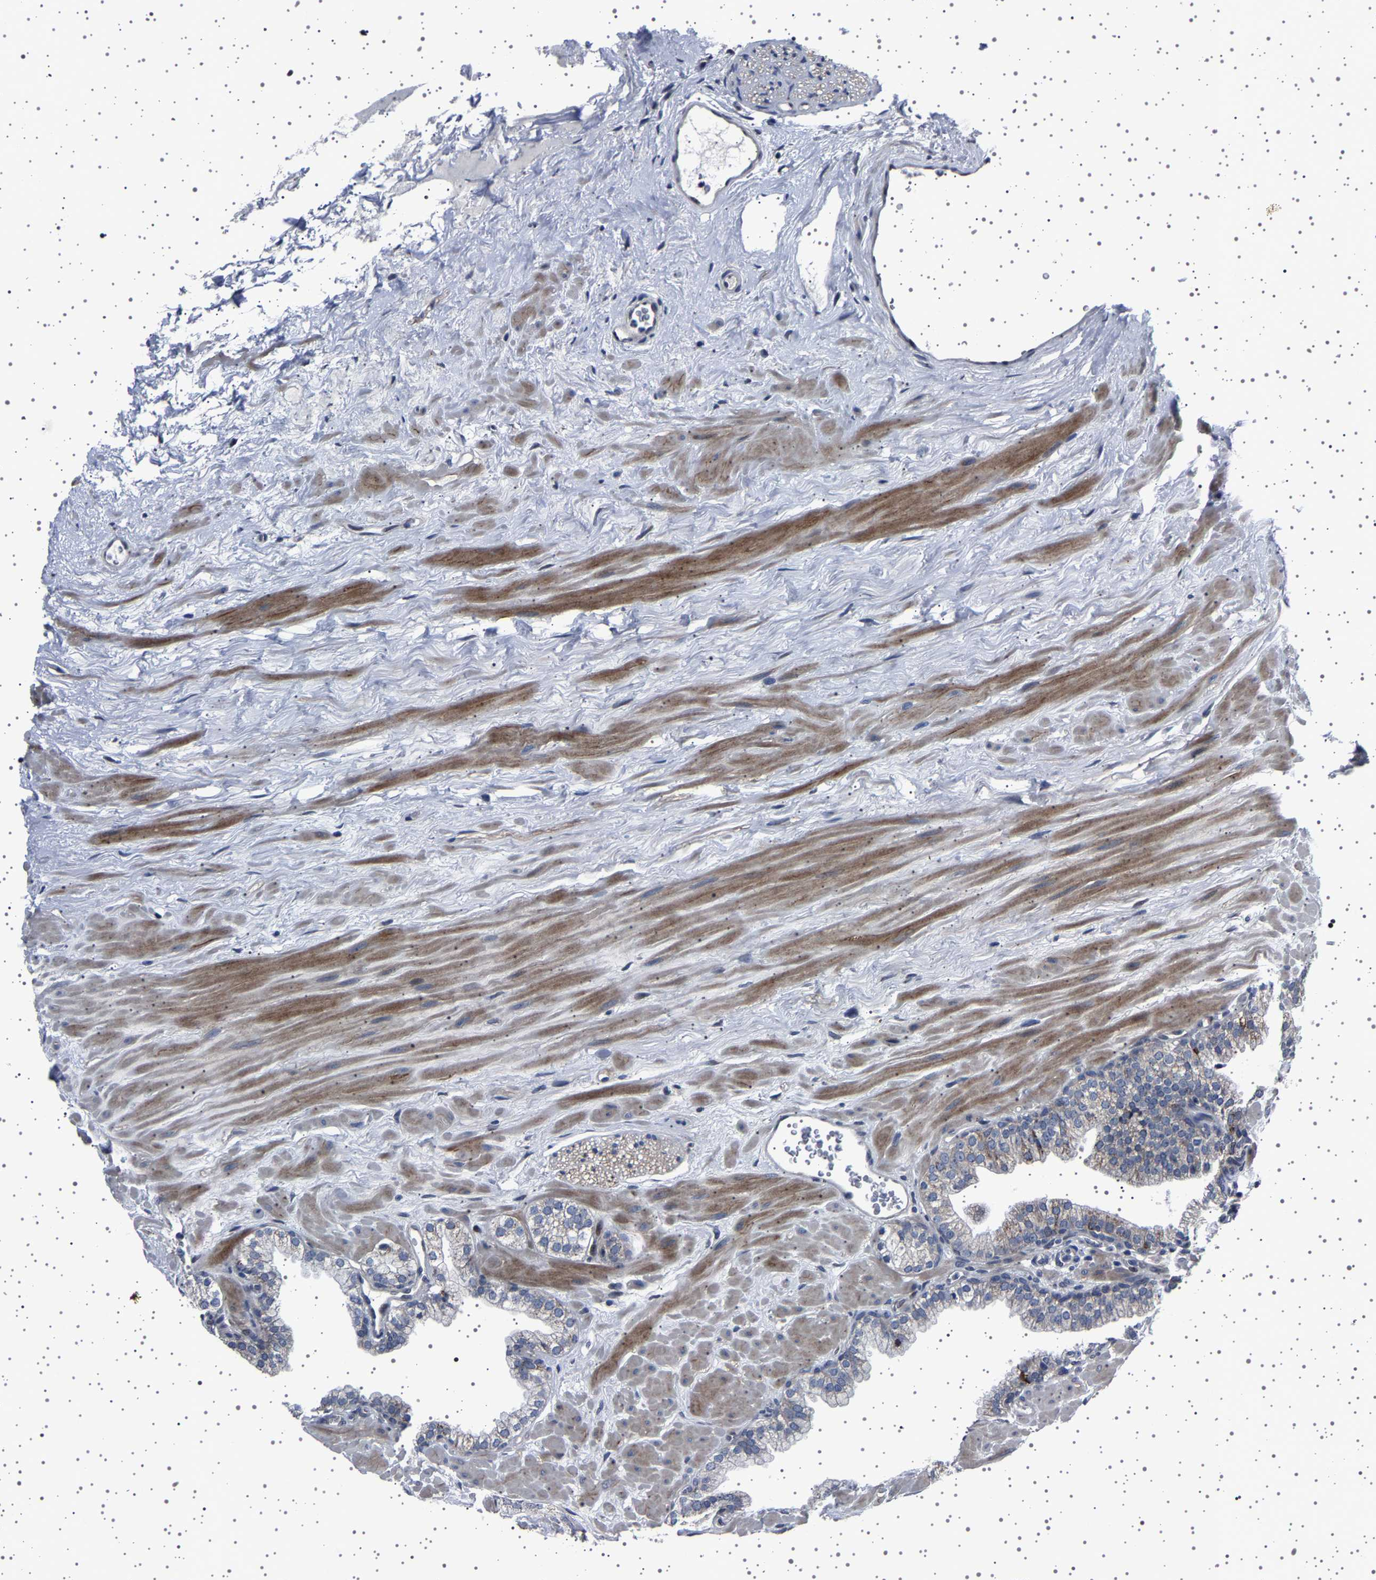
{"staining": {"intensity": "weak", "quantity": "<25%", "location": "cytoplasmic/membranous"}, "tissue": "prostate", "cell_type": "Glandular cells", "image_type": "normal", "snomed": [{"axis": "morphology", "description": "Normal tissue, NOS"}, {"axis": "morphology", "description": "Urothelial carcinoma, Low grade"}, {"axis": "topography", "description": "Urinary bladder"}, {"axis": "topography", "description": "Prostate"}], "caption": "The immunohistochemistry (IHC) histopathology image has no significant staining in glandular cells of prostate.", "gene": "PAK5", "patient": {"sex": "male", "age": 60}}